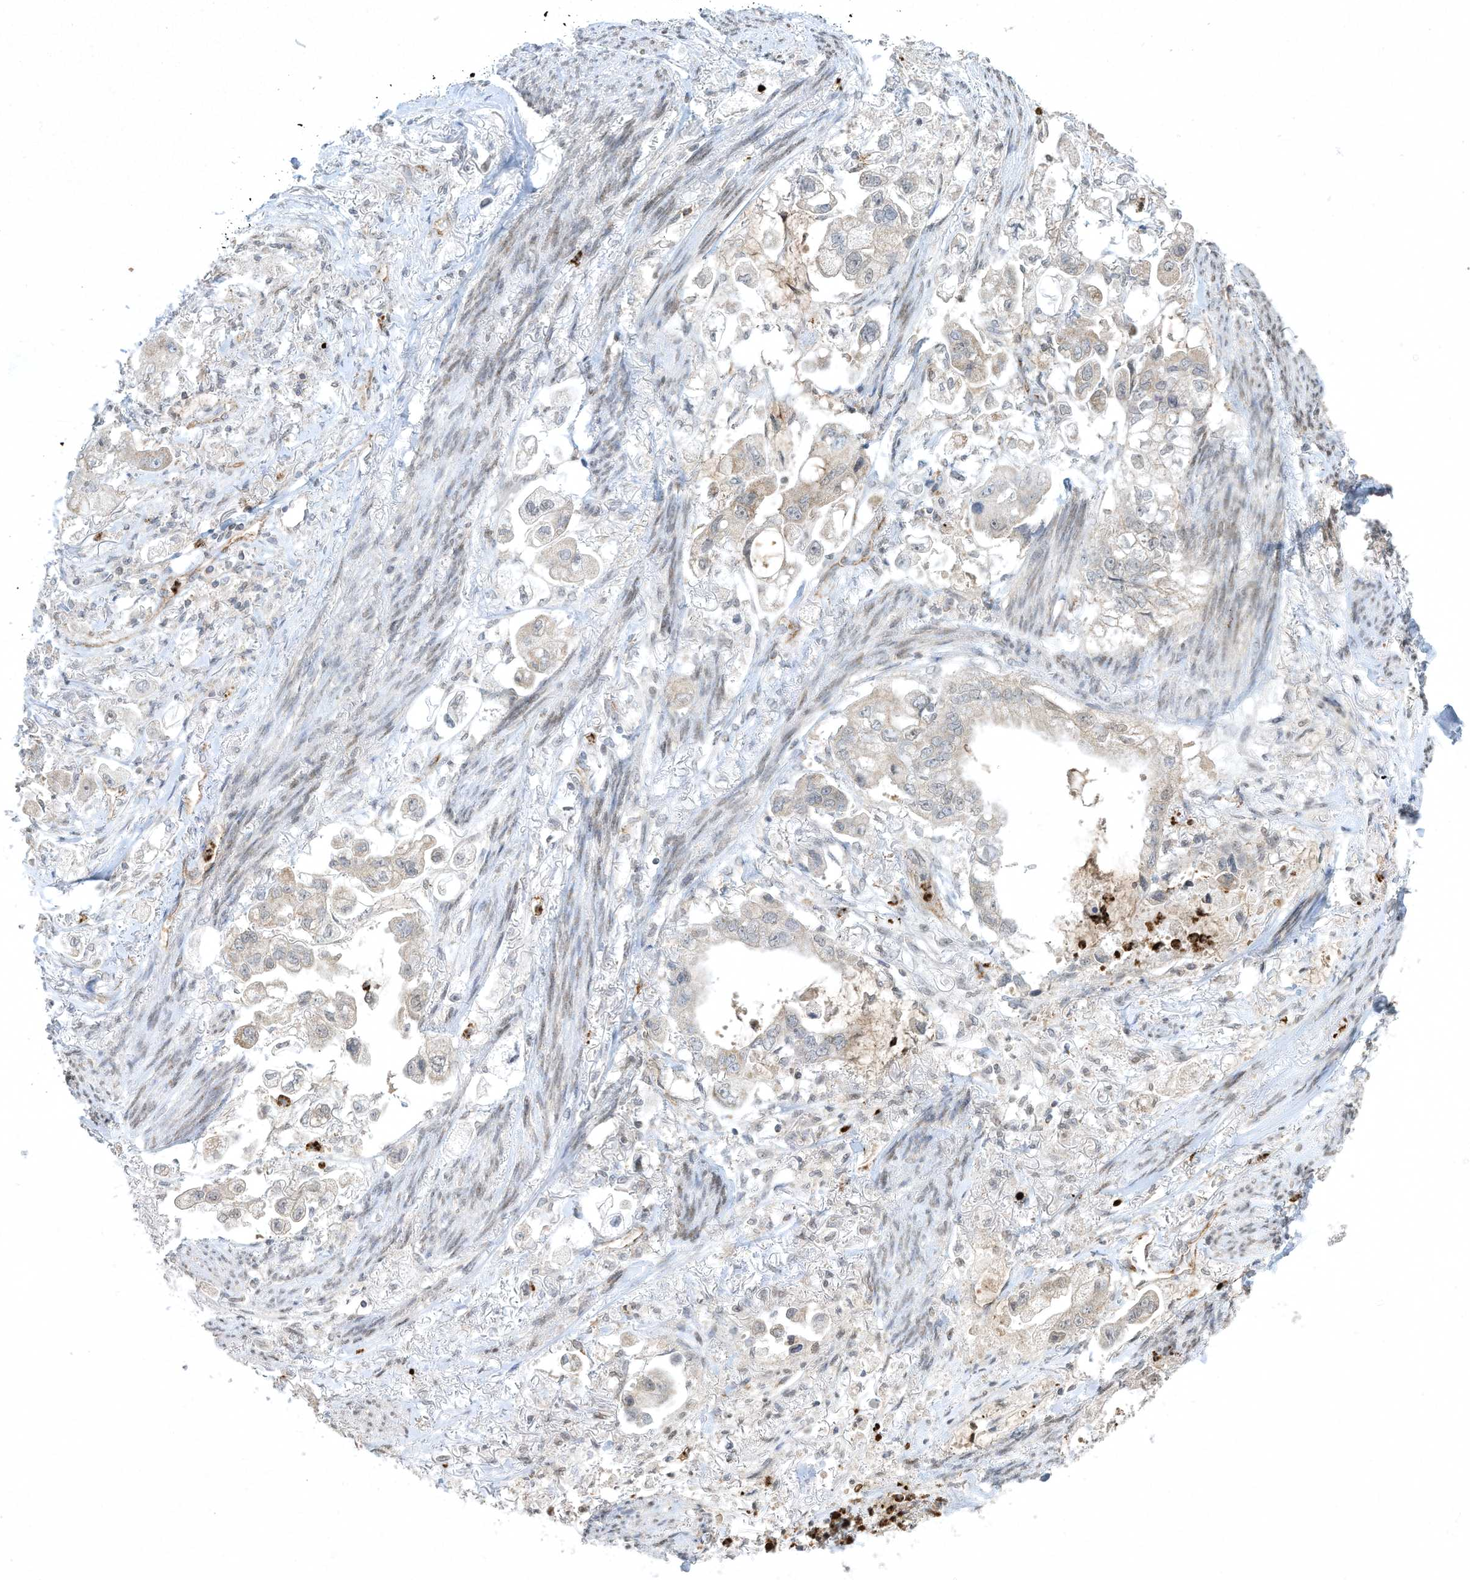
{"staining": {"intensity": "negative", "quantity": "none", "location": "none"}, "tissue": "stomach cancer", "cell_type": "Tumor cells", "image_type": "cancer", "snomed": [{"axis": "morphology", "description": "Adenocarcinoma, NOS"}, {"axis": "topography", "description": "Stomach"}], "caption": "Tumor cells show no significant expression in adenocarcinoma (stomach). (DAB (3,3'-diaminobenzidine) IHC, high magnification).", "gene": "CHRNA4", "patient": {"sex": "male", "age": 62}}